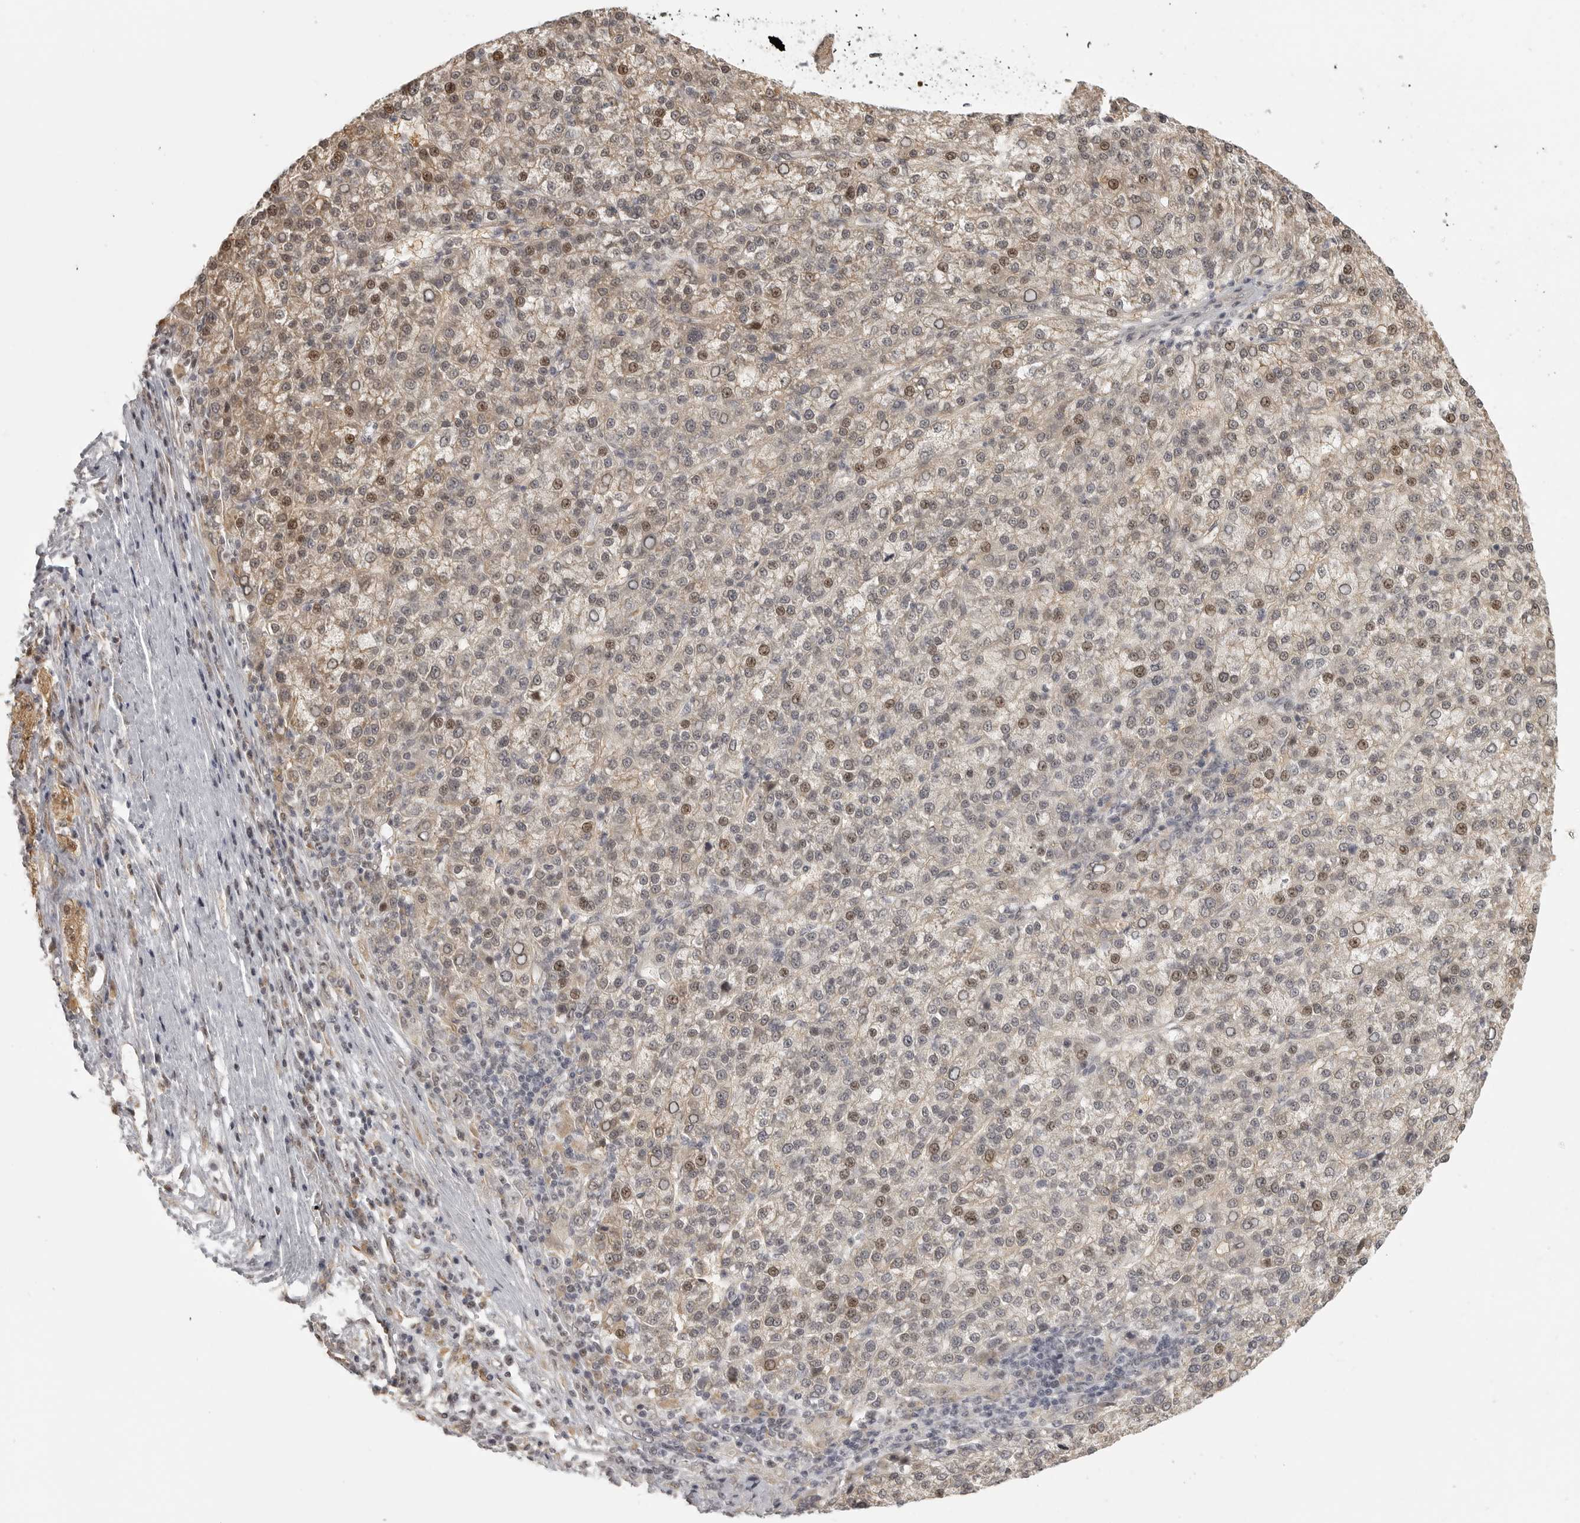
{"staining": {"intensity": "weak", "quantity": "25%-75%", "location": "nuclear"}, "tissue": "liver cancer", "cell_type": "Tumor cells", "image_type": "cancer", "snomed": [{"axis": "morphology", "description": "Carcinoma, Hepatocellular, NOS"}, {"axis": "topography", "description": "Liver"}], "caption": "Human hepatocellular carcinoma (liver) stained for a protein (brown) displays weak nuclear positive positivity in approximately 25%-75% of tumor cells.", "gene": "ISG20L2", "patient": {"sex": "female", "age": 58}}